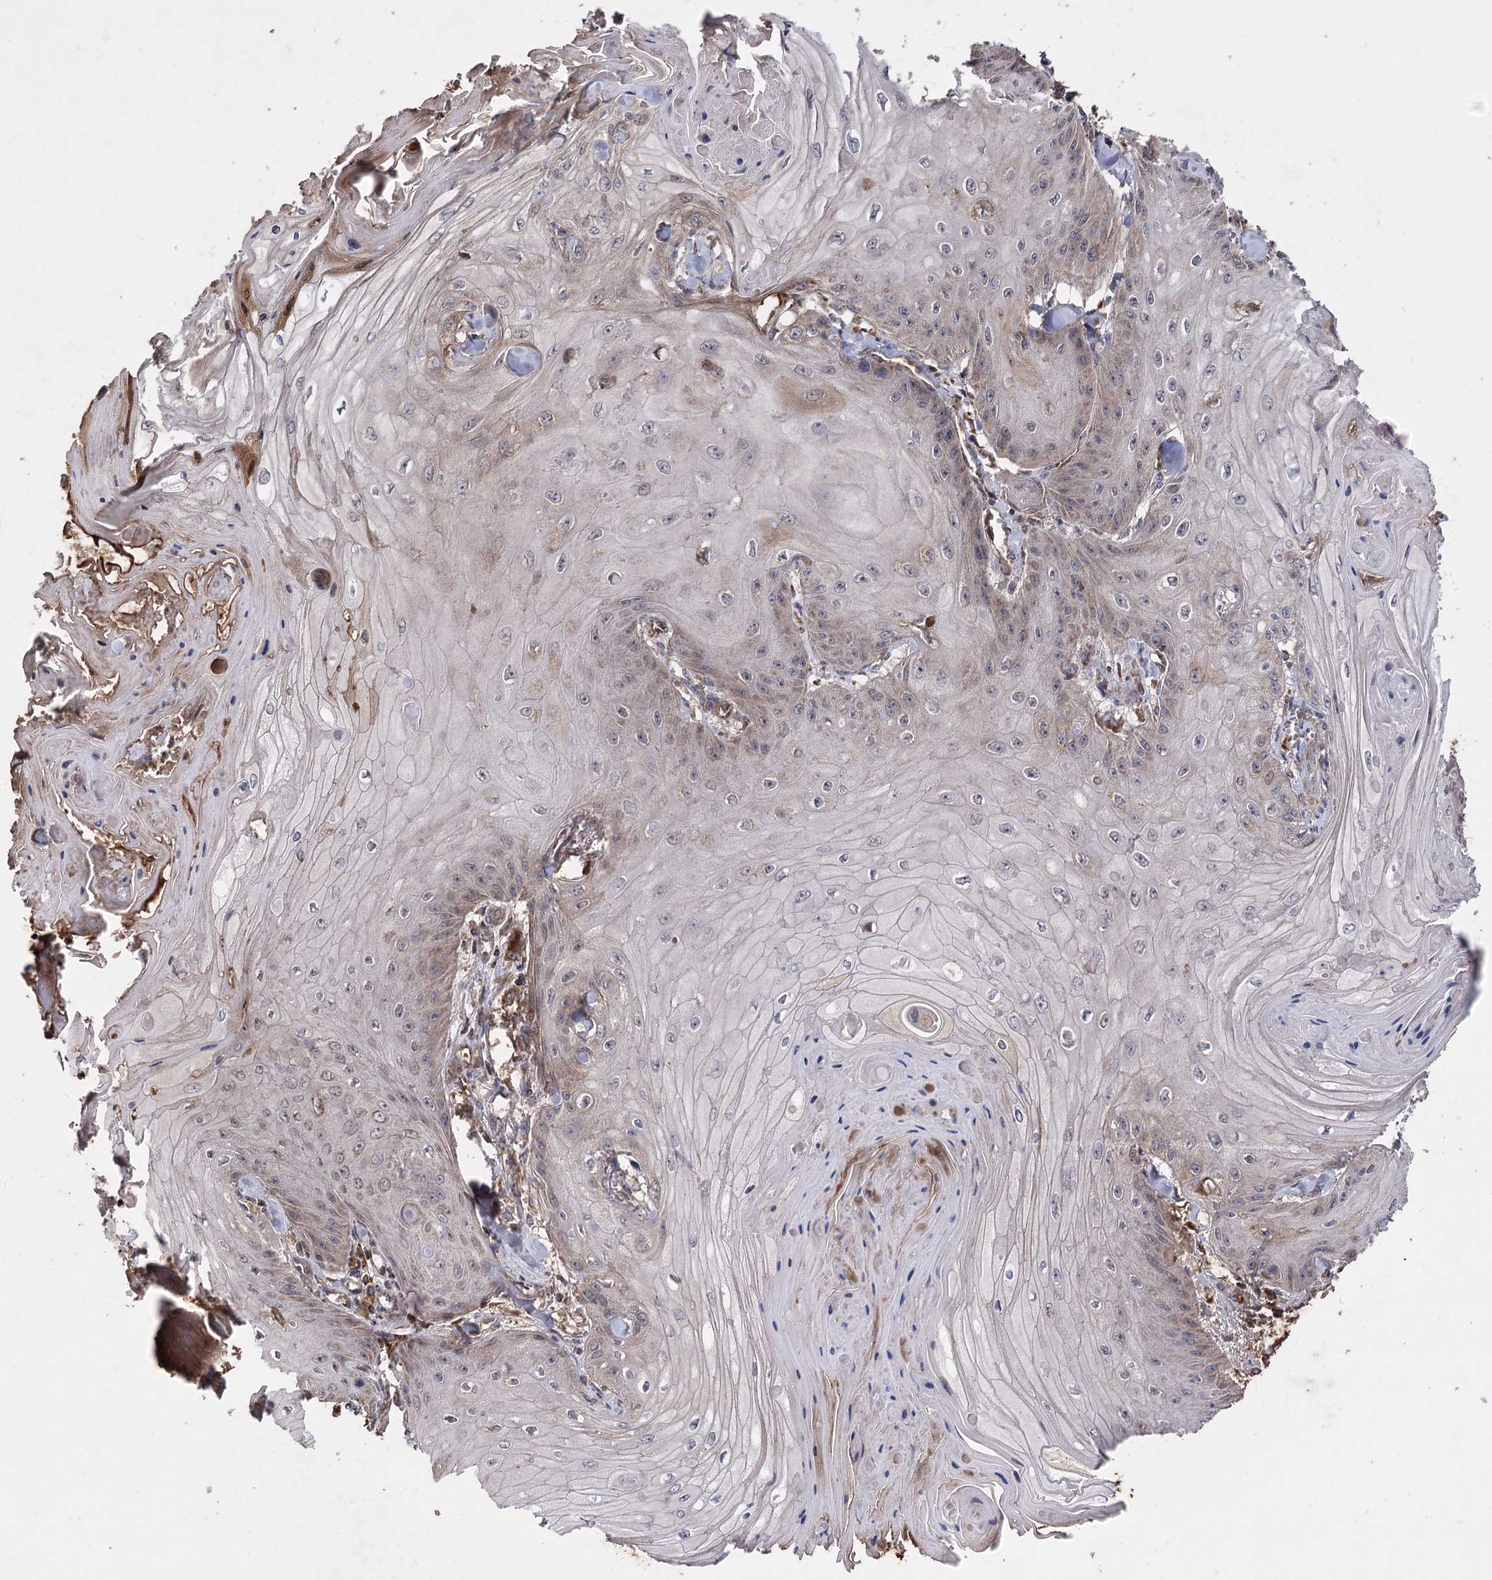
{"staining": {"intensity": "moderate", "quantity": "25%-75%", "location": "cytoplasmic/membranous"}, "tissue": "skin cancer", "cell_type": "Tumor cells", "image_type": "cancer", "snomed": [{"axis": "morphology", "description": "Squamous cell carcinoma, NOS"}, {"axis": "topography", "description": "Skin"}], "caption": "Immunohistochemistry (DAB (3,3'-diaminobenzidine)) staining of skin cancer shows moderate cytoplasmic/membranous protein expression in approximately 25%-75% of tumor cells. The staining was performed using DAB, with brown indicating positive protein expression. Nuclei are stained blue with hematoxylin.", "gene": "RASSF3", "patient": {"sex": "male", "age": 74}}